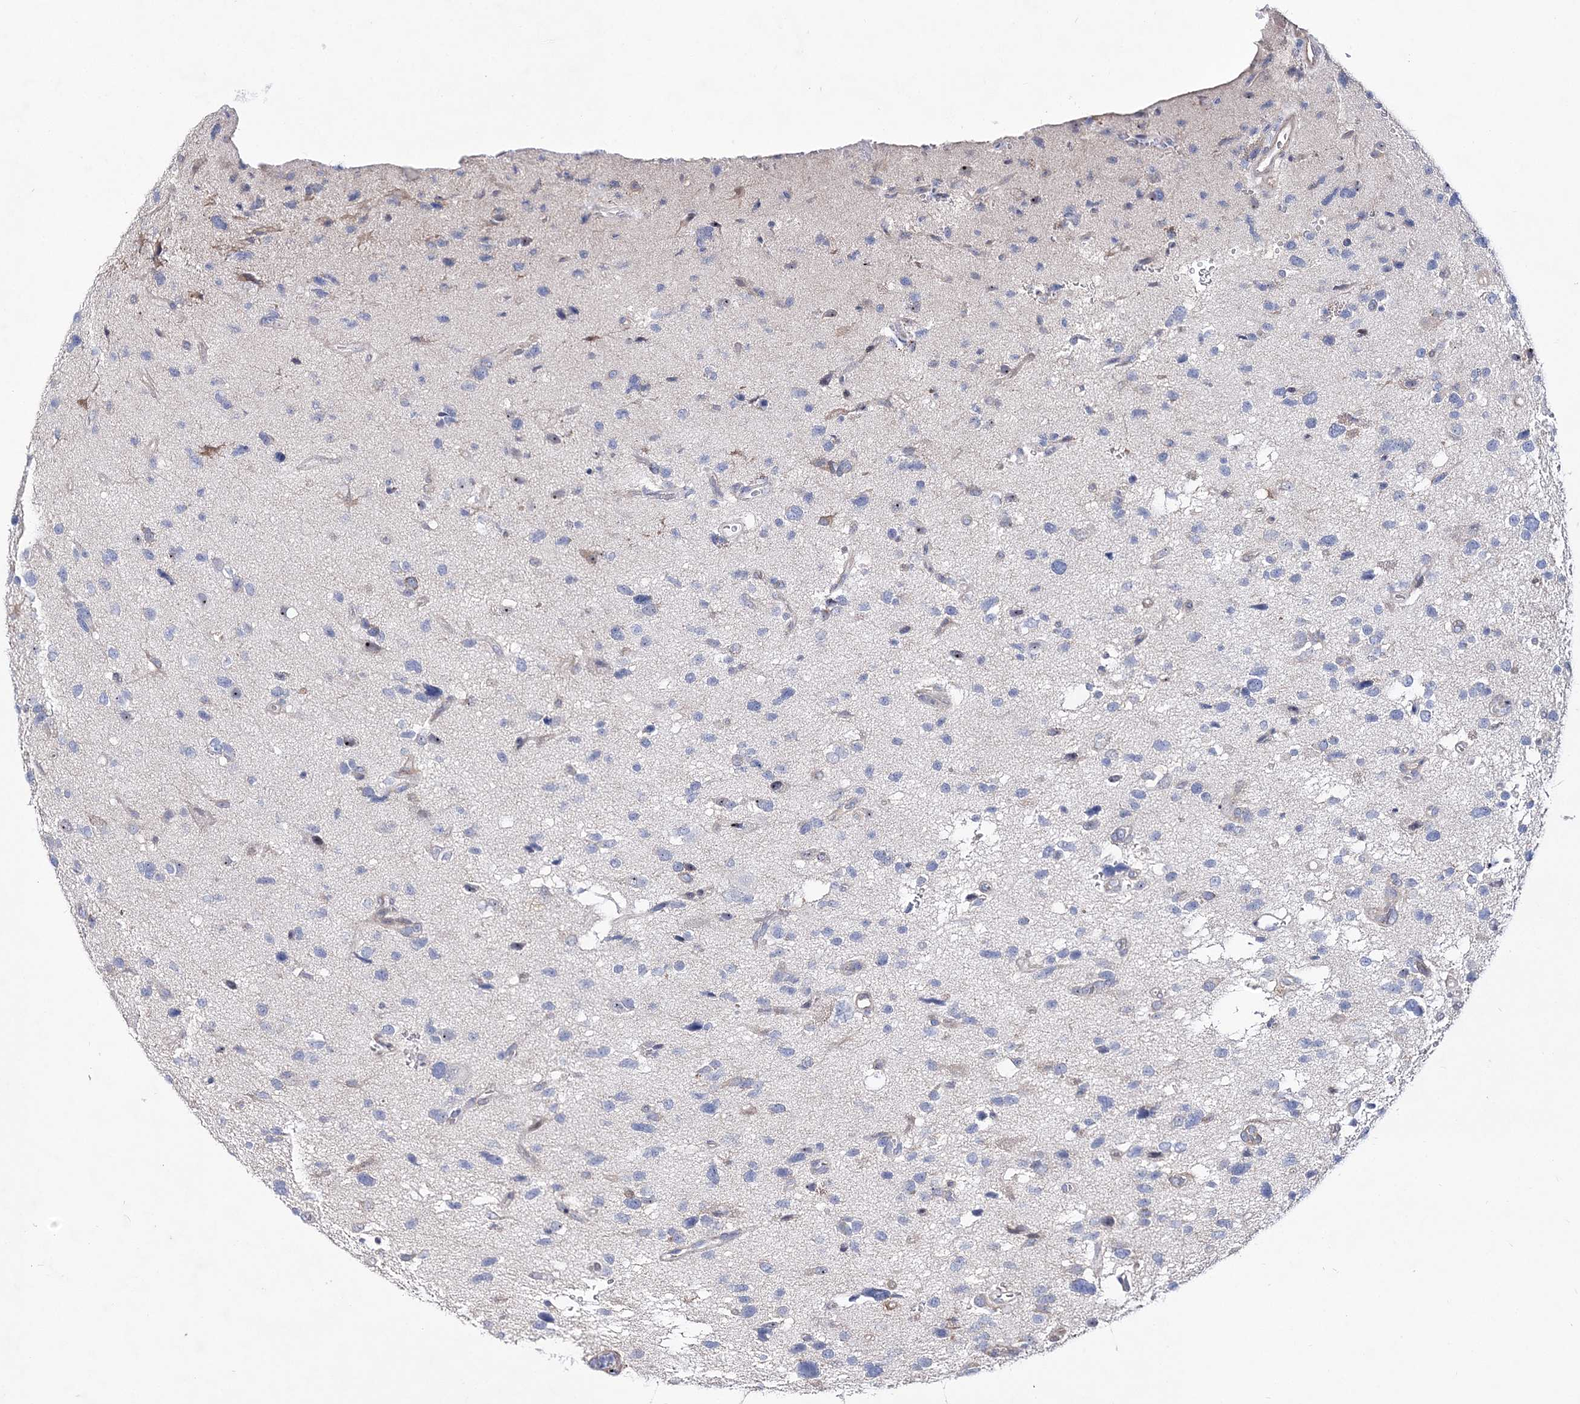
{"staining": {"intensity": "negative", "quantity": "none", "location": "none"}, "tissue": "glioma", "cell_type": "Tumor cells", "image_type": "cancer", "snomed": [{"axis": "morphology", "description": "Glioma, malignant, High grade"}, {"axis": "topography", "description": "Brain"}], "caption": "Immunohistochemistry micrograph of human glioma stained for a protein (brown), which reveals no expression in tumor cells. Nuclei are stained in blue.", "gene": "ANO1", "patient": {"sex": "male", "age": 33}}